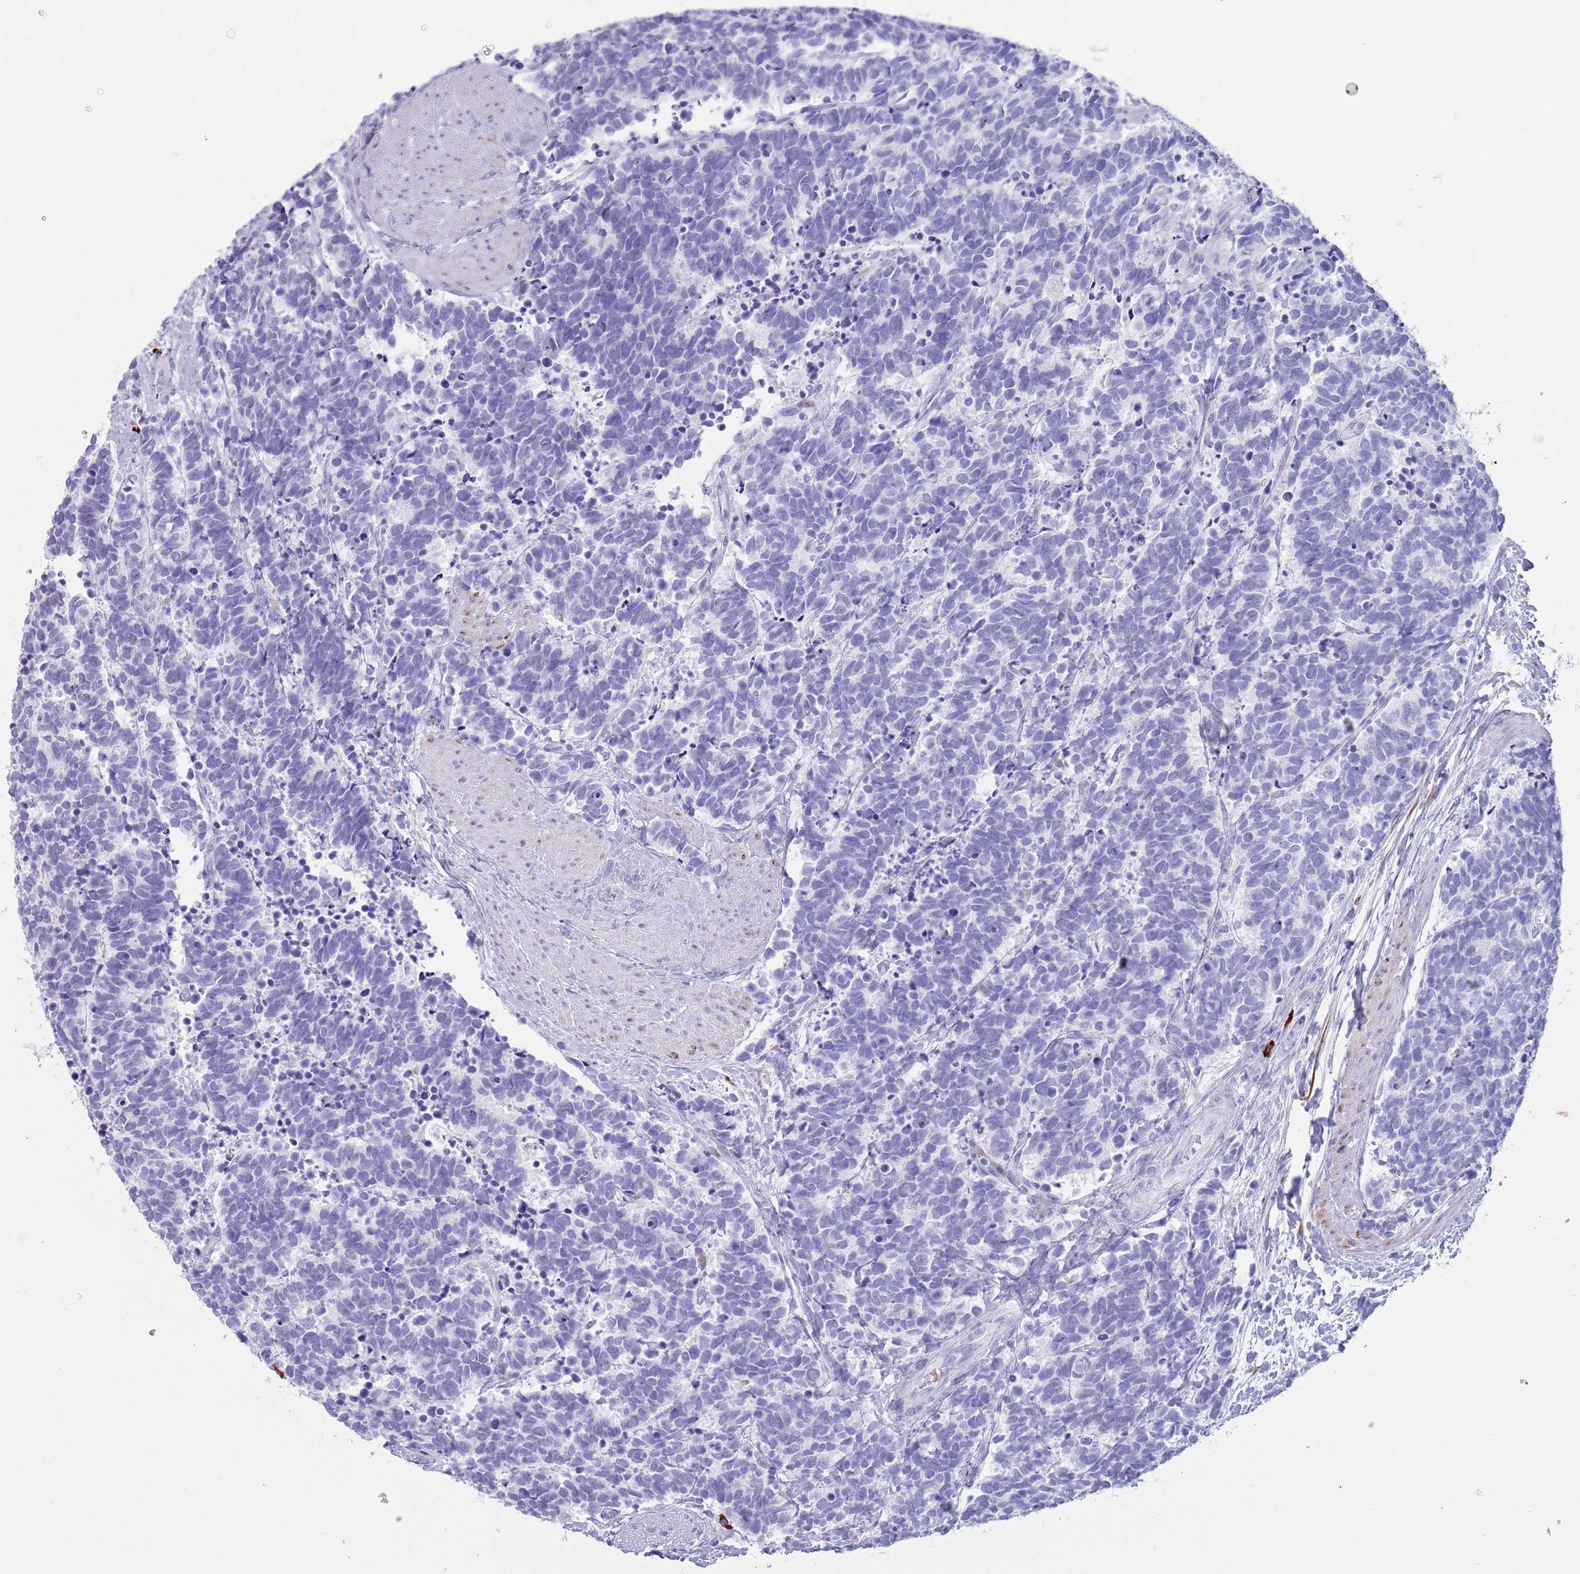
{"staining": {"intensity": "negative", "quantity": "none", "location": "none"}, "tissue": "carcinoid", "cell_type": "Tumor cells", "image_type": "cancer", "snomed": [{"axis": "morphology", "description": "Carcinoma, NOS"}, {"axis": "morphology", "description": "Carcinoid, malignant, NOS"}, {"axis": "topography", "description": "Prostate"}], "caption": "Immunohistochemical staining of carcinoid displays no significant positivity in tumor cells.", "gene": "LY6G5B", "patient": {"sex": "male", "age": 57}}